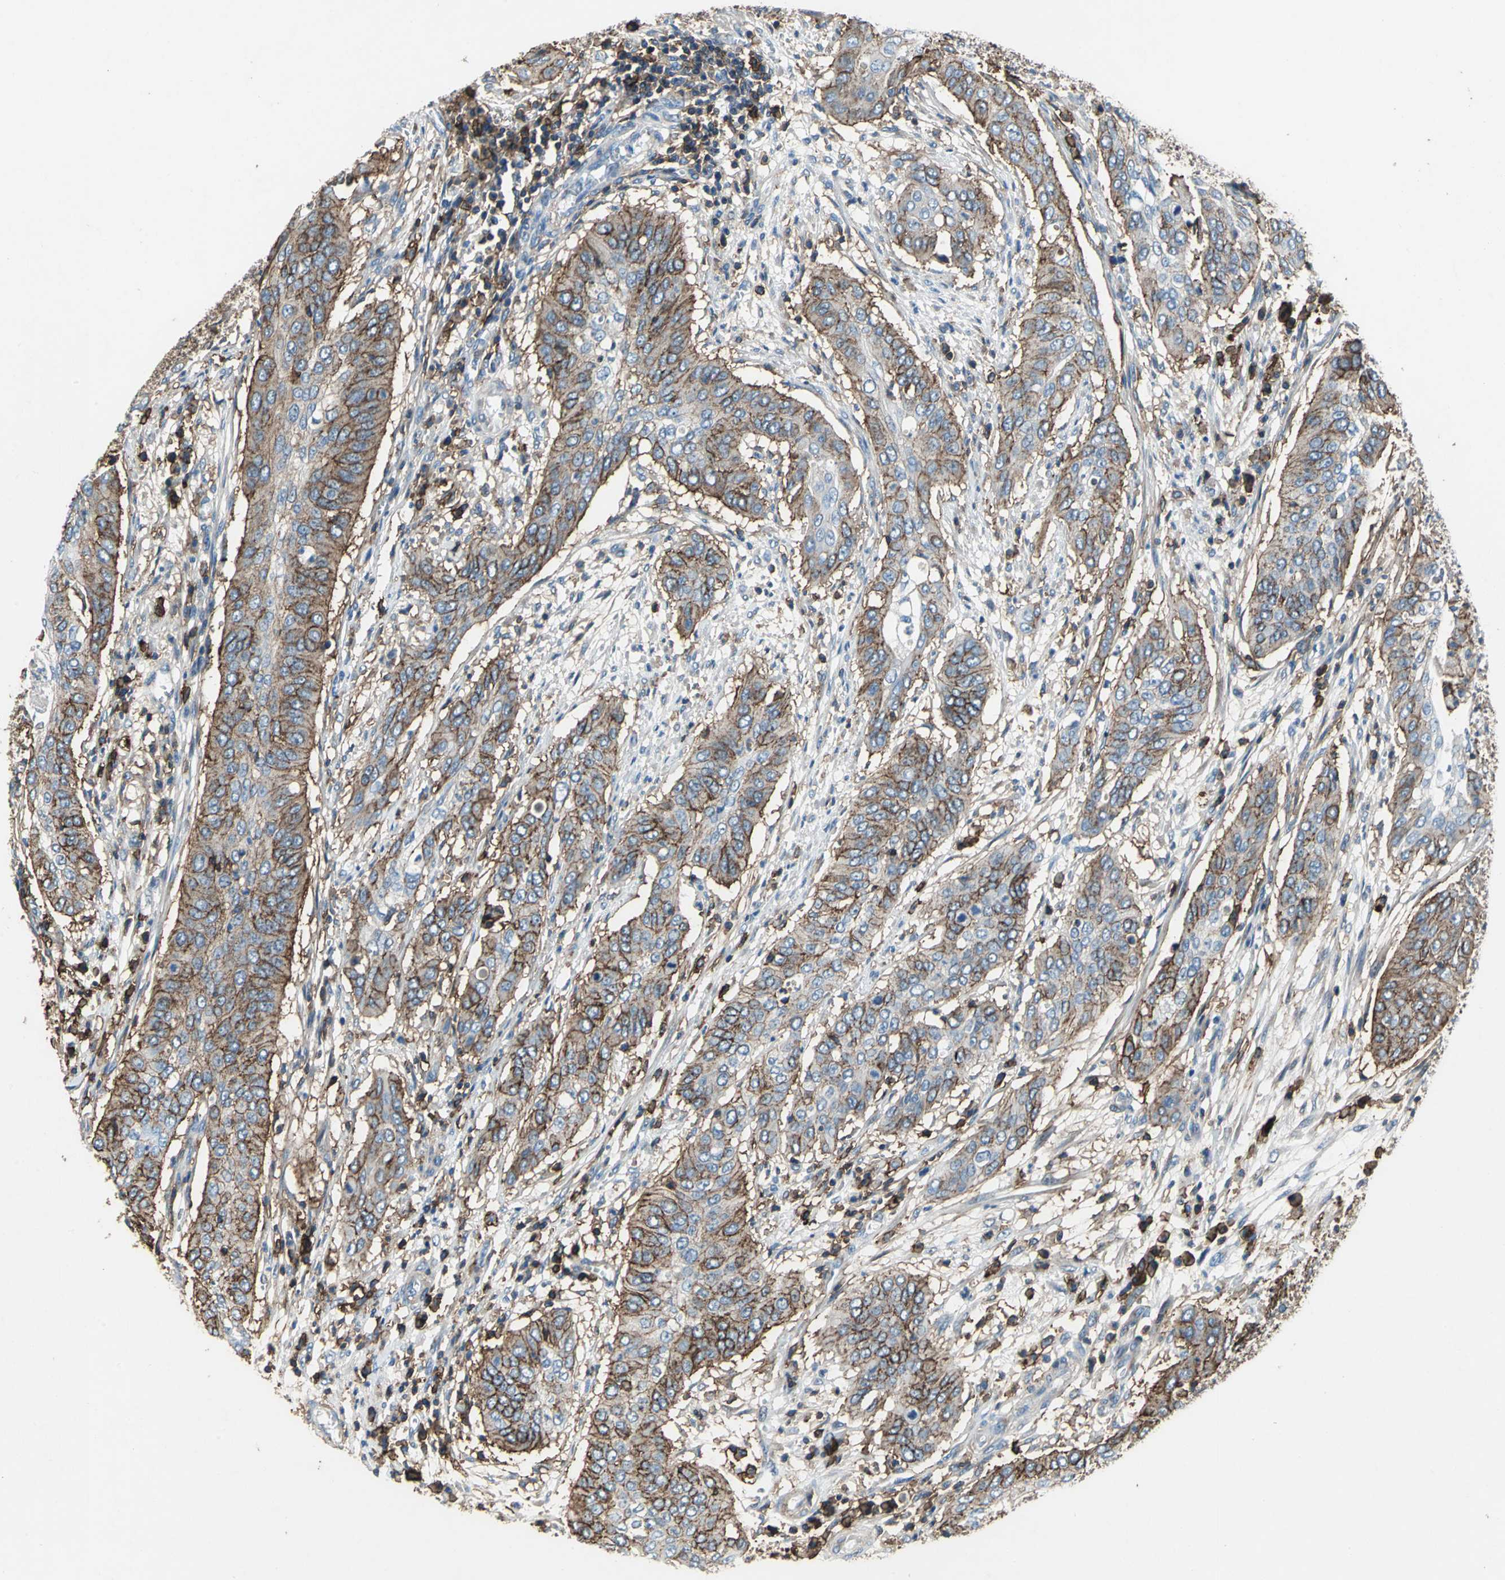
{"staining": {"intensity": "strong", "quantity": ">75%", "location": "cytoplasmic/membranous"}, "tissue": "cervical cancer", "cell_type": "Tumor cells", "image_type": "cancer", "snomed": [{"axis": "morphology", "description": "Squamous cell carcinoma, NOS"}, {"axis": "topography", "description": "Cervix"}], "caption": "Protein staining shows strong cytoplasmic/membranous expression in approximately >75% of tumor cells in cervical cancer (squamous cell carcinoma).", "gene": "CD44", "patient": {"sex": "female", "age": 39}}